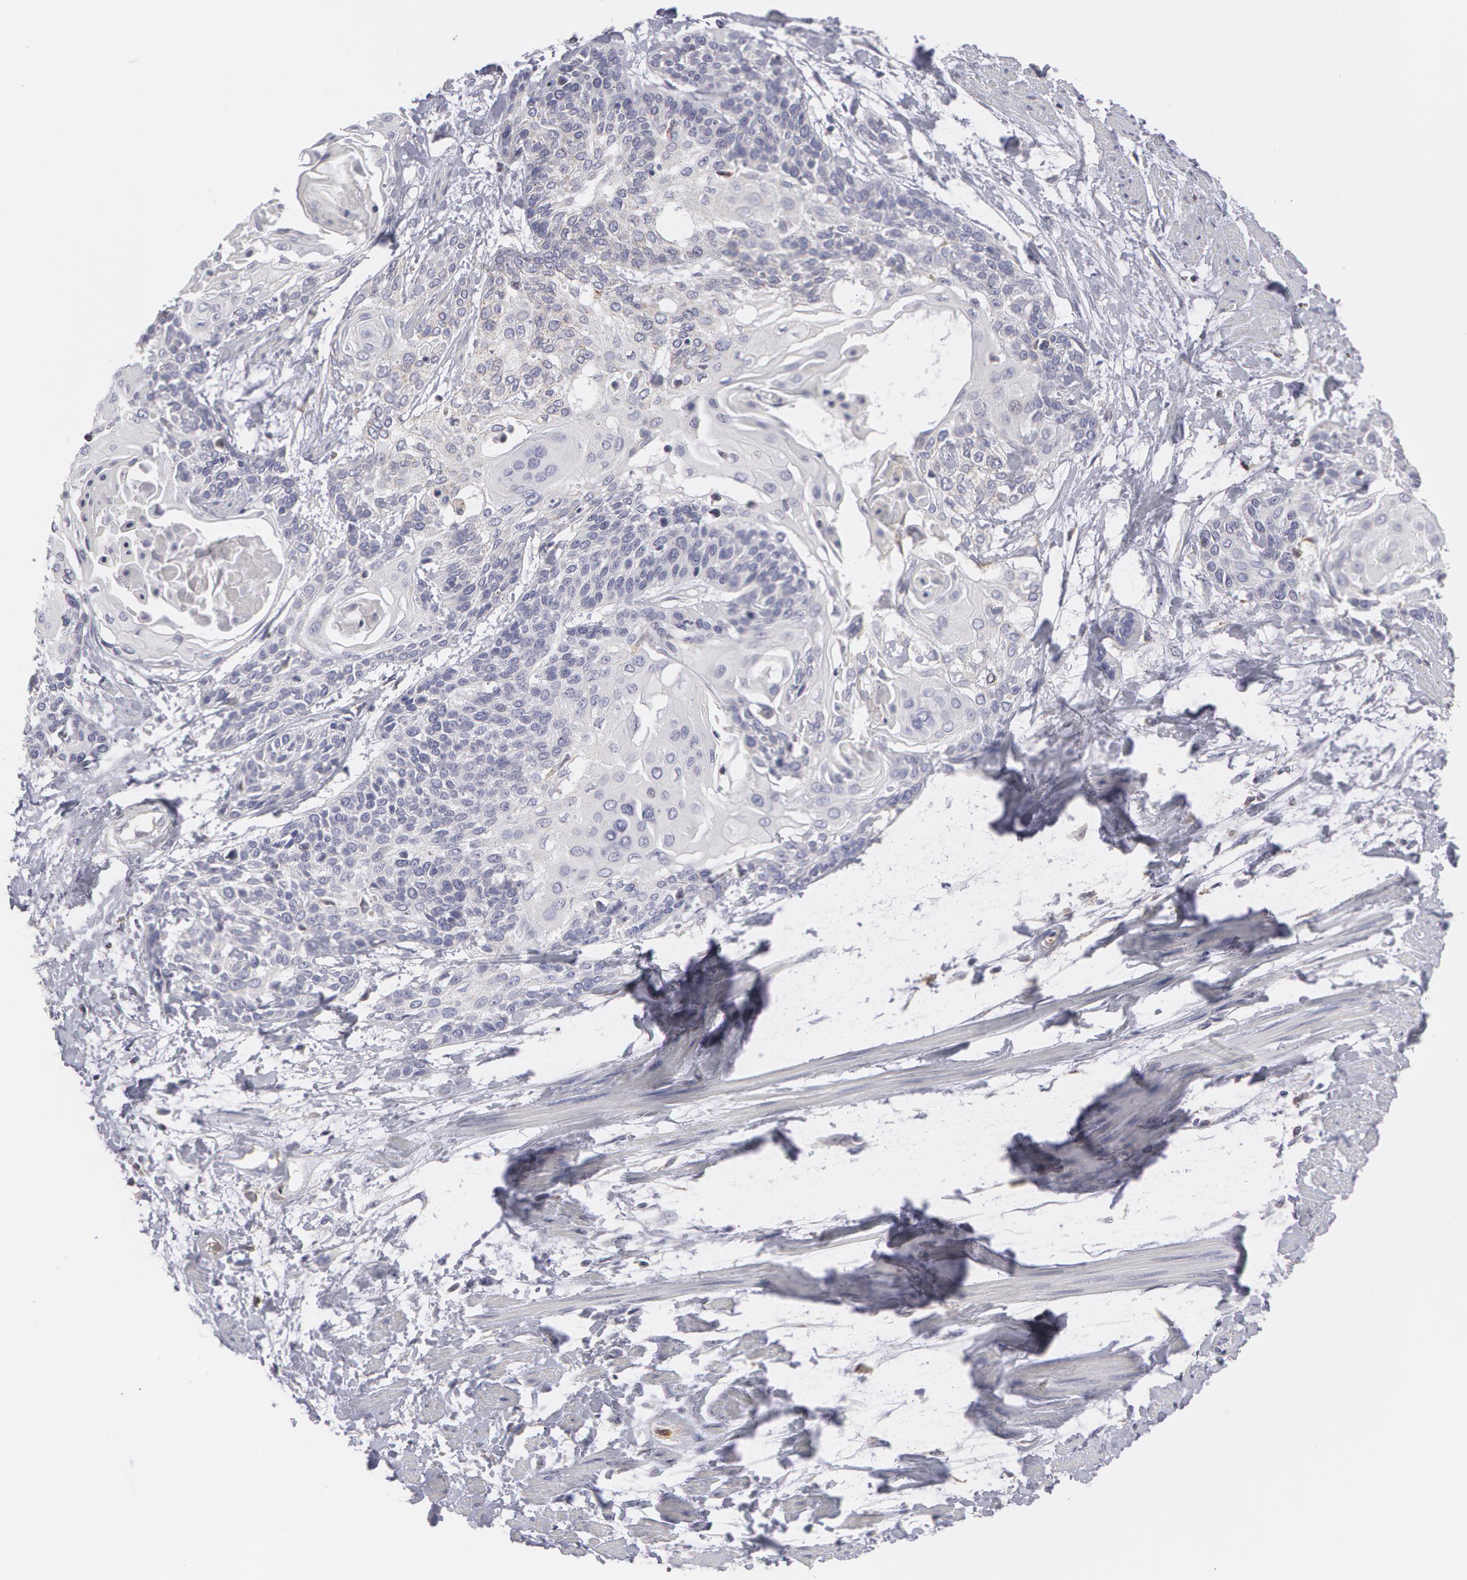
{"staining": {"intensity": "weak", "quantity": "<25%", "location": "cytoplasmic/membranous"}, "tissue": "cervical cancer", "cell_type": "Tumor cells", "image_type": "cancer", "snomed": [{"axis": "morphology", "description": "Squamous cell carcinoma, NOS"}, {"axis": "topography", "description": "Cervix"}], "caption": "IHC micrograph of neoplastic tissue: squamous cell carcinoma (cervical) stained with DAB reveals no significant protein expression in tumor cells.", "gene": "CAT", "patient": {"sex": "female", "age": 57}}